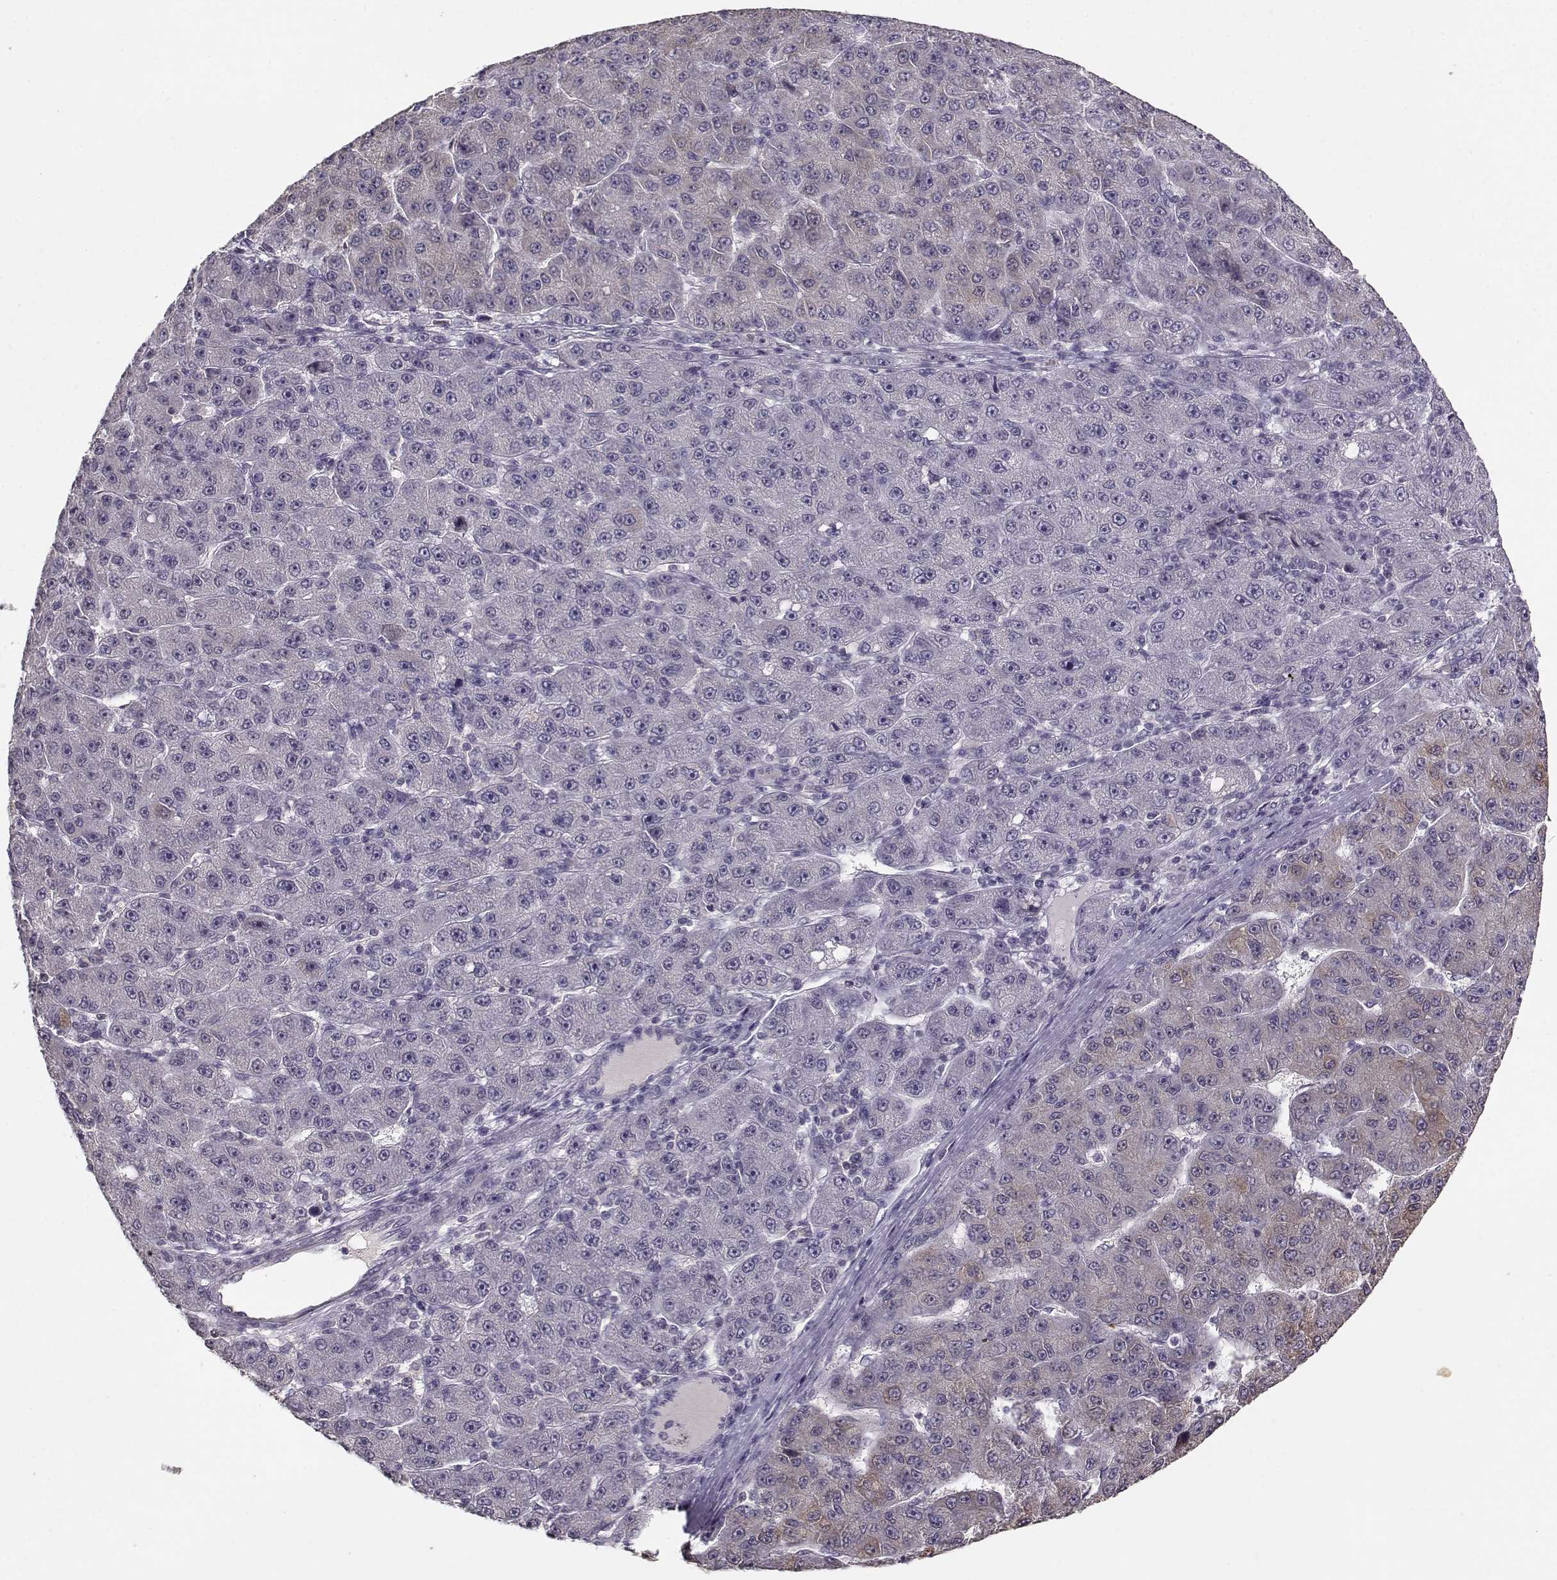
{"staining": {"intensity": "moderate", "quantity": "<25%", "location": "cytoplasmic/membranous"}, "tissue": "liver cancer", "cell_type": "Tumor cells", "image_type": "cancer", "snomed": [{"axis": "morphology", "description": "Carcinoma, Hepatocellular, NOS"}, {"axis": "topography", "description": "Liver"}], "caption": "Human liver cancer stained with a protein marker exhibits moderate staining in tumor cells.", "gene": "UROC1", "patient": {"sex": "male", "age": 67}}